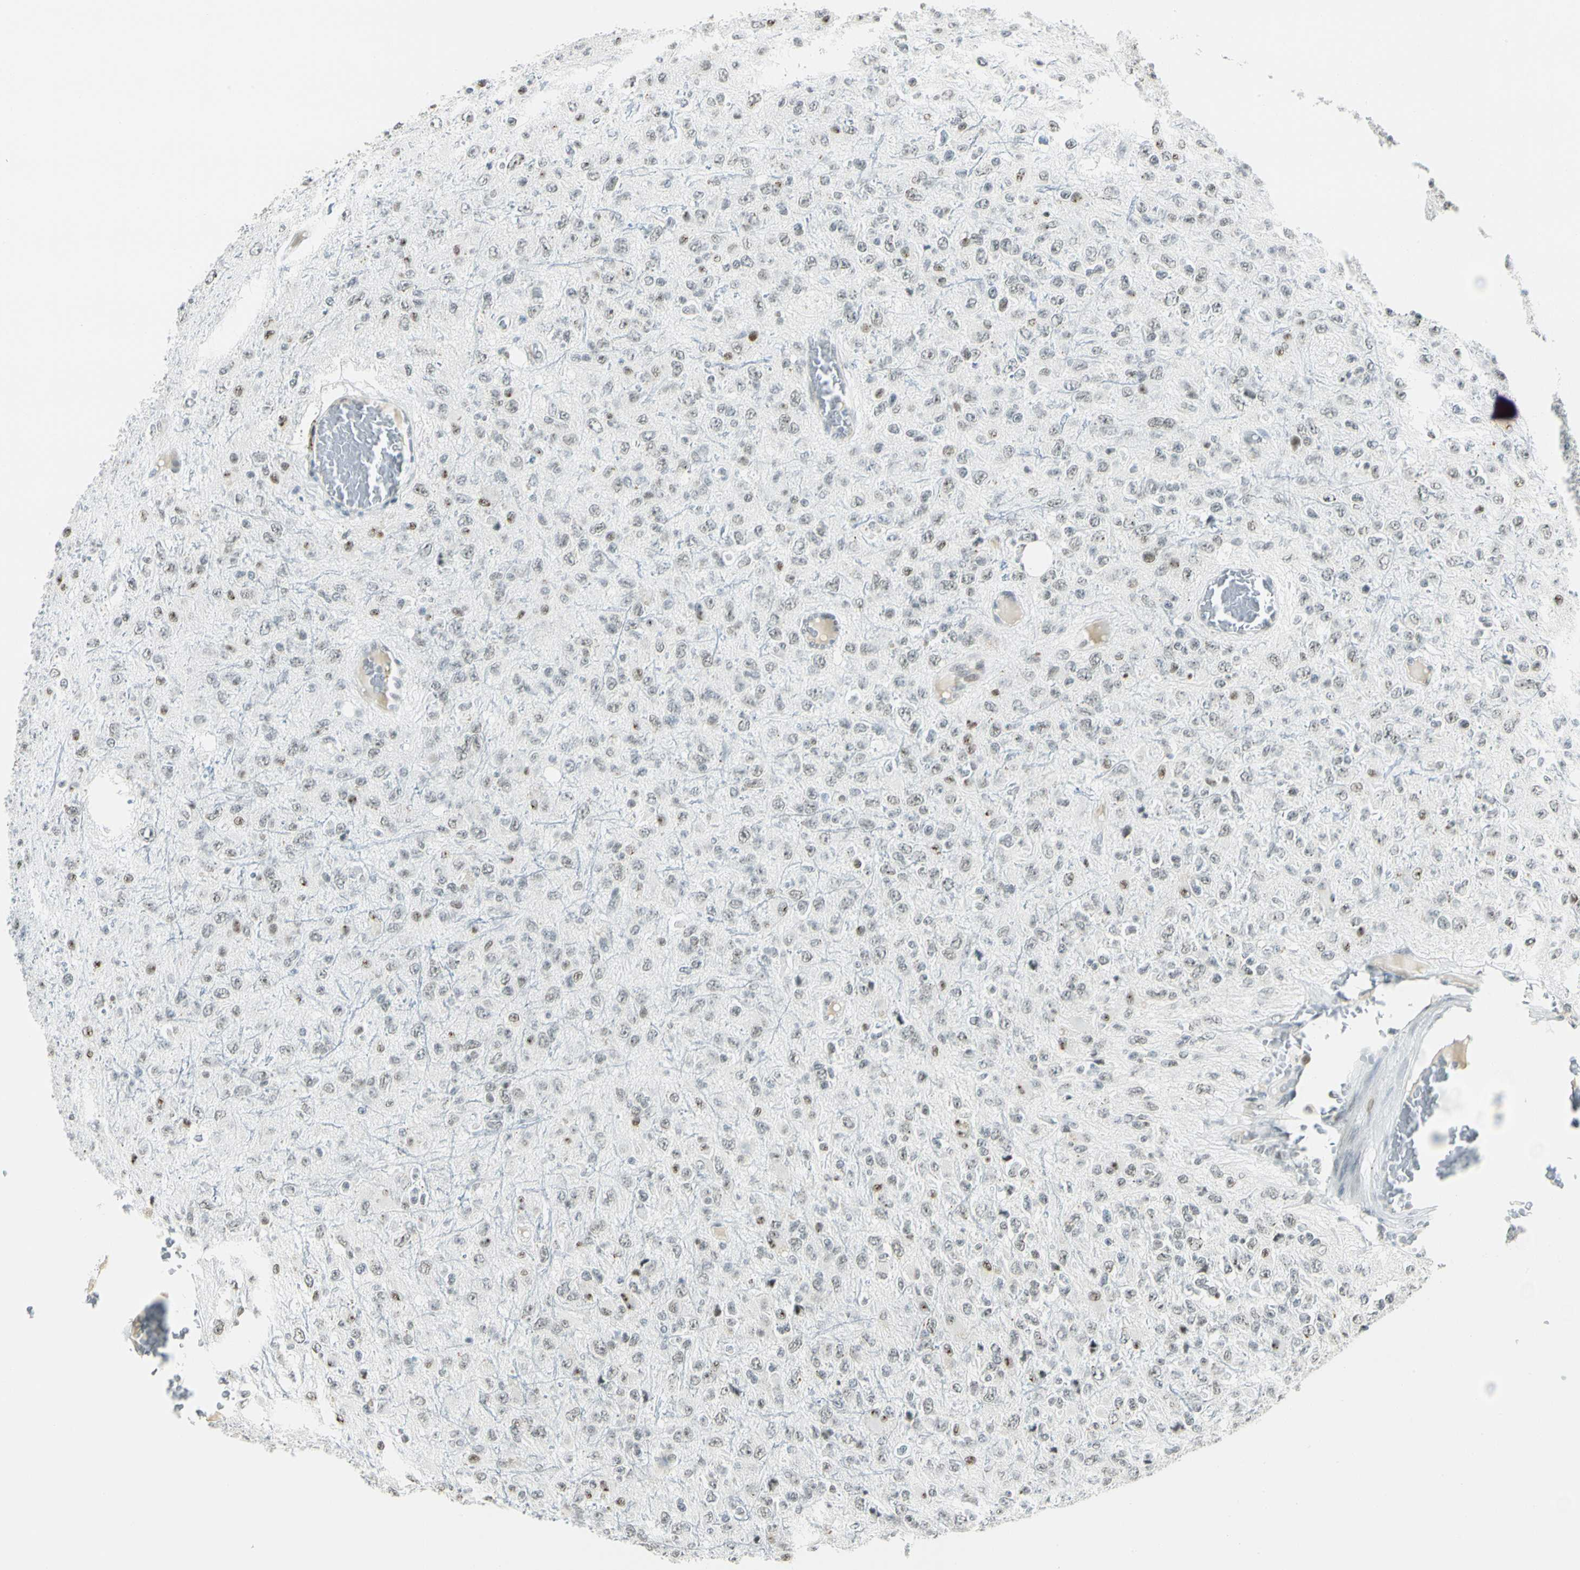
{"staining": {"intensity": "moderate", "quantity": "25%-75%", "location": "nuclear"}, "tissue": "glioma", "cell_type": "Tumor cells", "image_type": "cancer", "snomed": [{"axis": "morphology", "description": "Glioma, malignant, High grade"}, {"axis": "topography", "description": "pancreas cauda"}], "caption": "About 25%-75% of tumor cells in human malignant high-grade glioma show moderate nuclear protein expression as visualized by brown immunohistochemical staining.", "gene": "NELFE", "patient": {"sex": "male", "age": 60}}